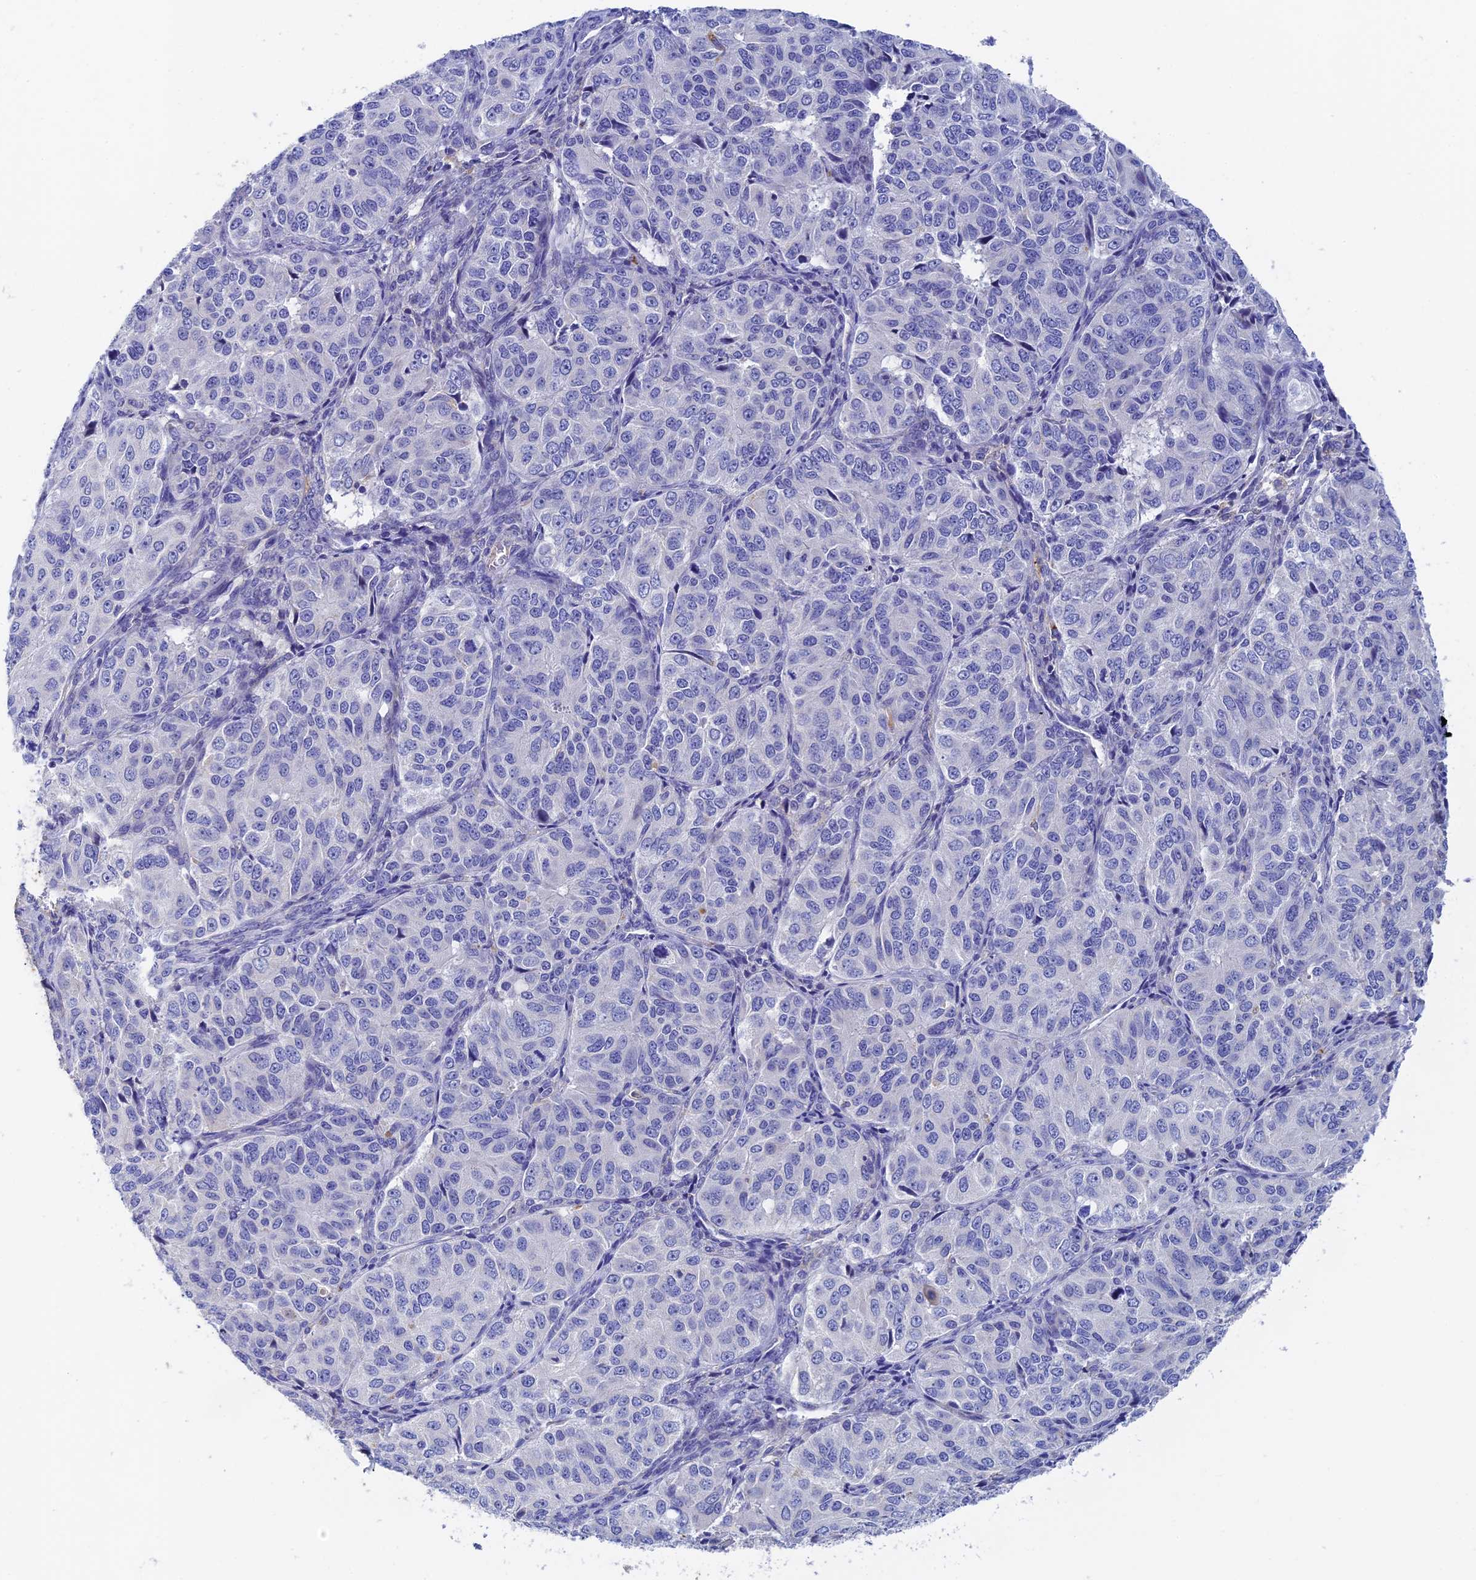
{"staining": {"intensity": "negative", "quantity": "none", "location": "none"}, "tissue": "ovarian cancer", "cell_type": "Tumor cells", "image_type": "cancer", "snomed": [{"axis": "morphology", "description": "Carcinoma, endometroid"}, {"axis": "topography", "description": "Ovary"}], "caption": "Tumor cells are negative for brown protein staining in ovarian cancer. The staining is performed using DAB (3,3'-diaminobenzidine) brown chromogen with nuclei counter-stained in using hematoxylin.", "gene": "RPGRIP1L", "patient": {"sex": "female", "age": 51}}